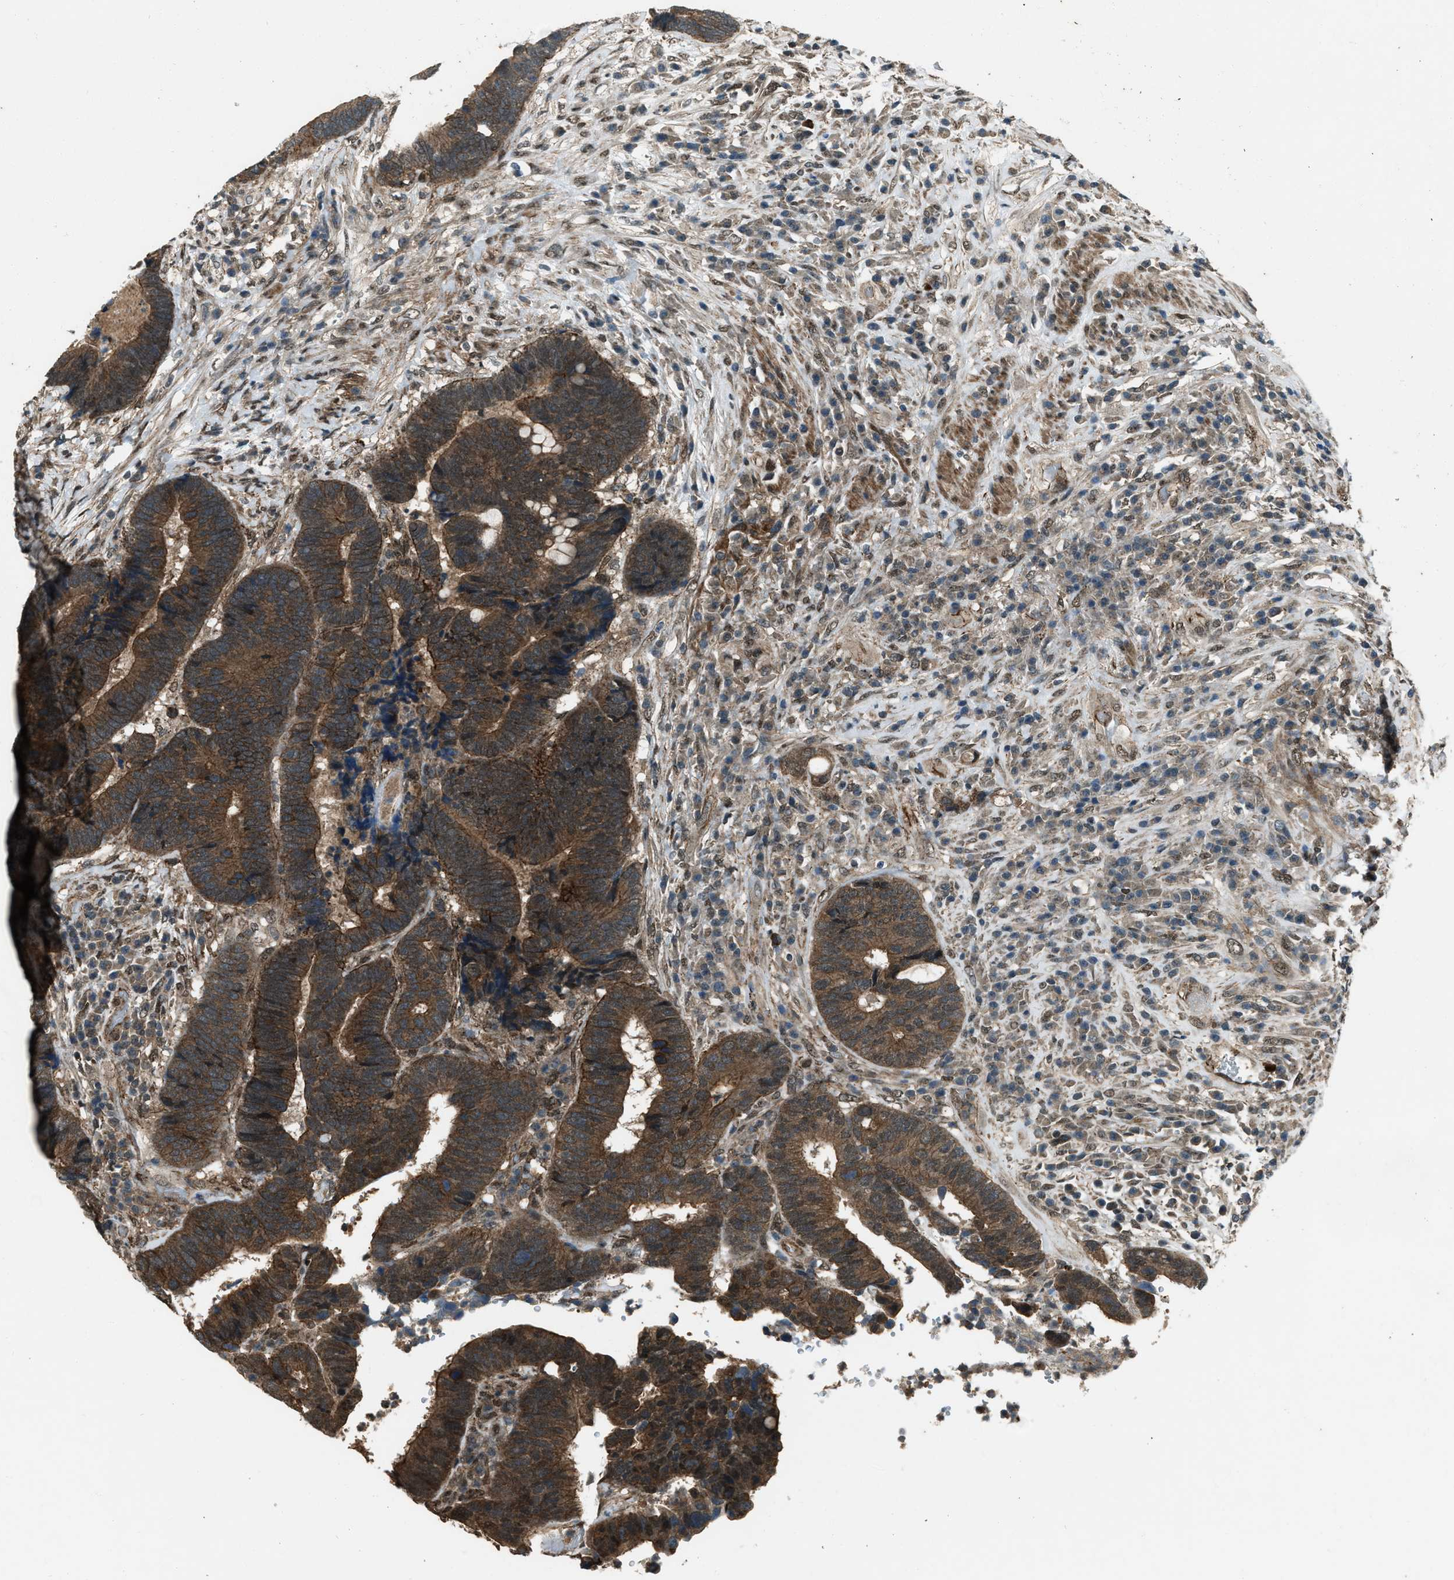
{"staining": {"intensity": "moderate", "quantity": ">75%", "location": "cytoplasmic/membranous"}, "tissue": "colorectal cancer", "cell_type": "Tumor cells", "image_type": "cancer", "snomed": [{"axis": "morphology", "description": "Adenocarcinoma, NOS"}, {"axis": "topography", "description": "Rectum"}], "caption": "Protein expression analysis of colorectal cancer shows moderate cytoplasmic/membranous positivity in approximately >75% of tumor cells.", "gene": "SVIL", "patient": {"sex": "female", "age": 89}}